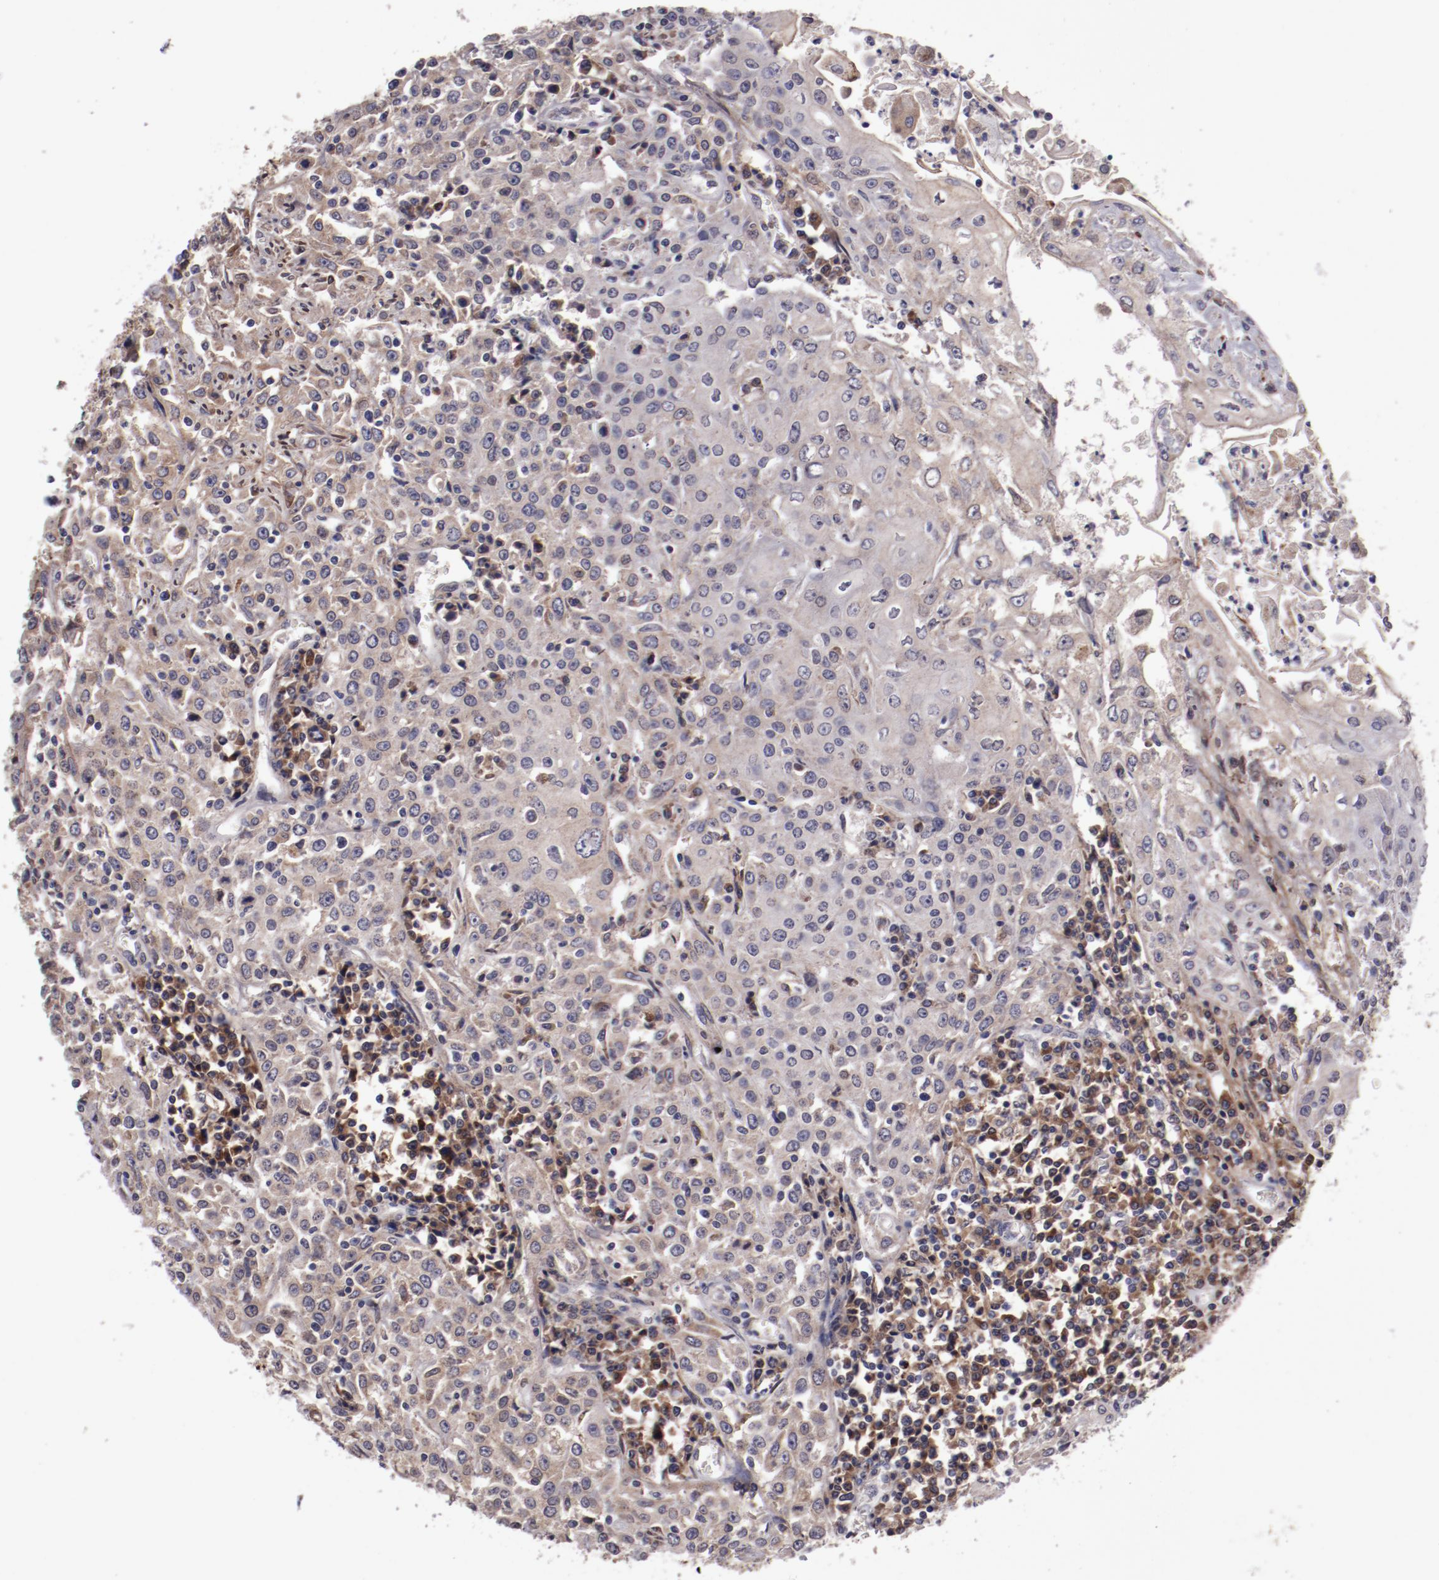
{"staining": {"intensity": "weak", "quantity": ">75%", "location": "cytoplasmic/membranous"}, "tissue": "head and neck cancer", "cell_type": "Tumor cells", "image_type": "cancer", "snomed": [{"axis": "morphology", "description": "Squamous cell carcinoma, NOS"}, {"axis": "topography", "description": "Oral tissue"}, {"axis": "topography", "description": "Head-Neck"}], "caption": "IHC of head and neck cancer (squamous cell carcinoma) reveals low levels of weak cytoplasmic/membranous staining in approximately >75% of tumor cells.", "gene": "IL12A", "patient": {"sex": "female", "age": 76}}